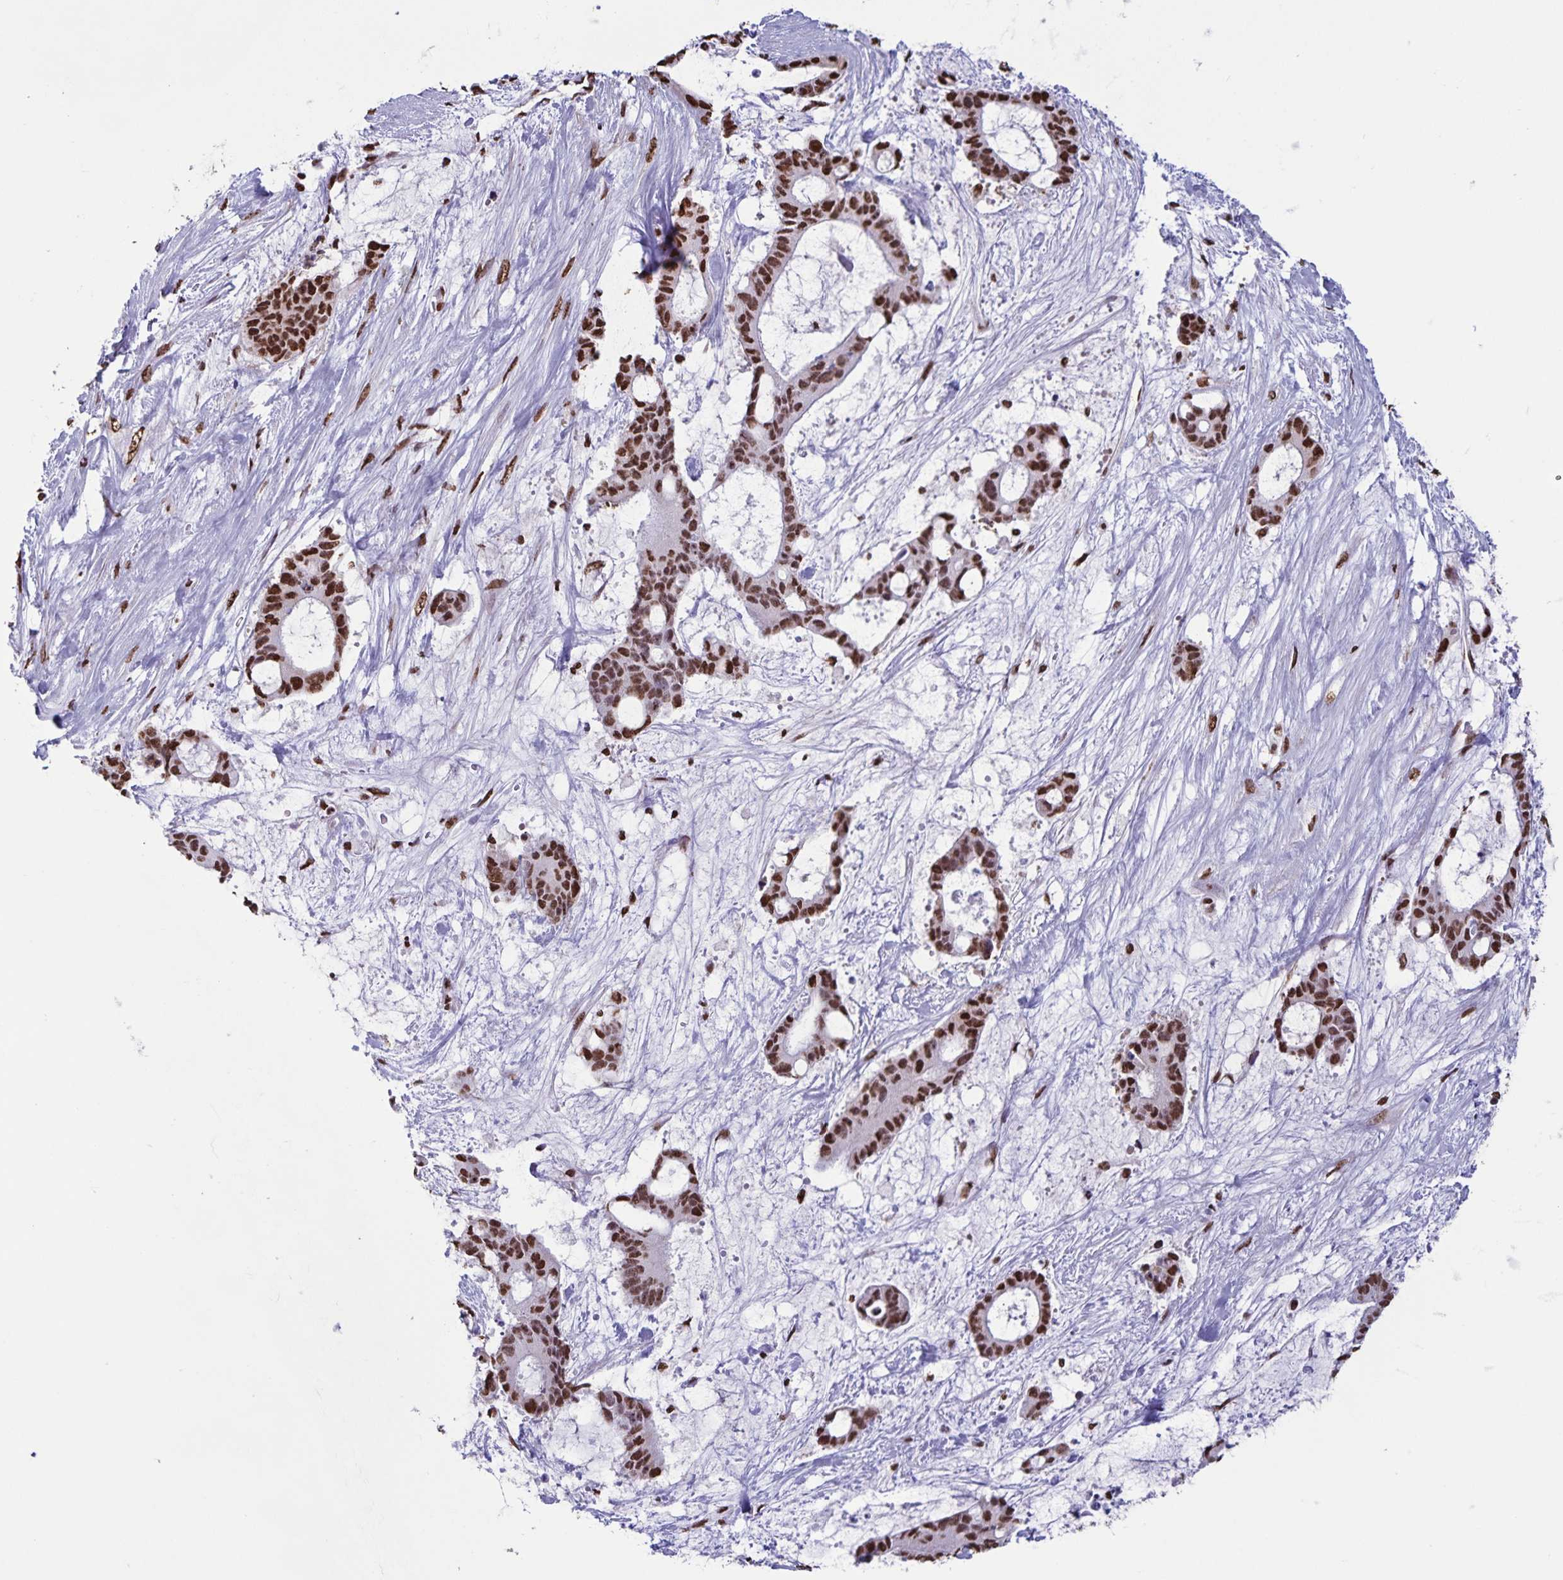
{"staining": {"intensity": "strong", "quantity": ">75%", "location": "nuclear"}, "tissue": "liver cancer", "cell_type": "Tumor cells", "image_type": "cancer", "snomed": [{"axis": "morphology", "description": "Normal tissue, NOS"}, {"axis": "morphology", "description": "Cholangiocarcinoma"}, {"axis": "topography", "description": "Liver"}, {"axis": "topography", "description": "Peripheral nerve tissue"}], "caption": "Protein staining demonstrates strong nuclear staining in approximately >75% of tumor cells in liver cholangiocarcinoma.", "gene": "DUT", "patient": {"sex": "female", "age": 73}}